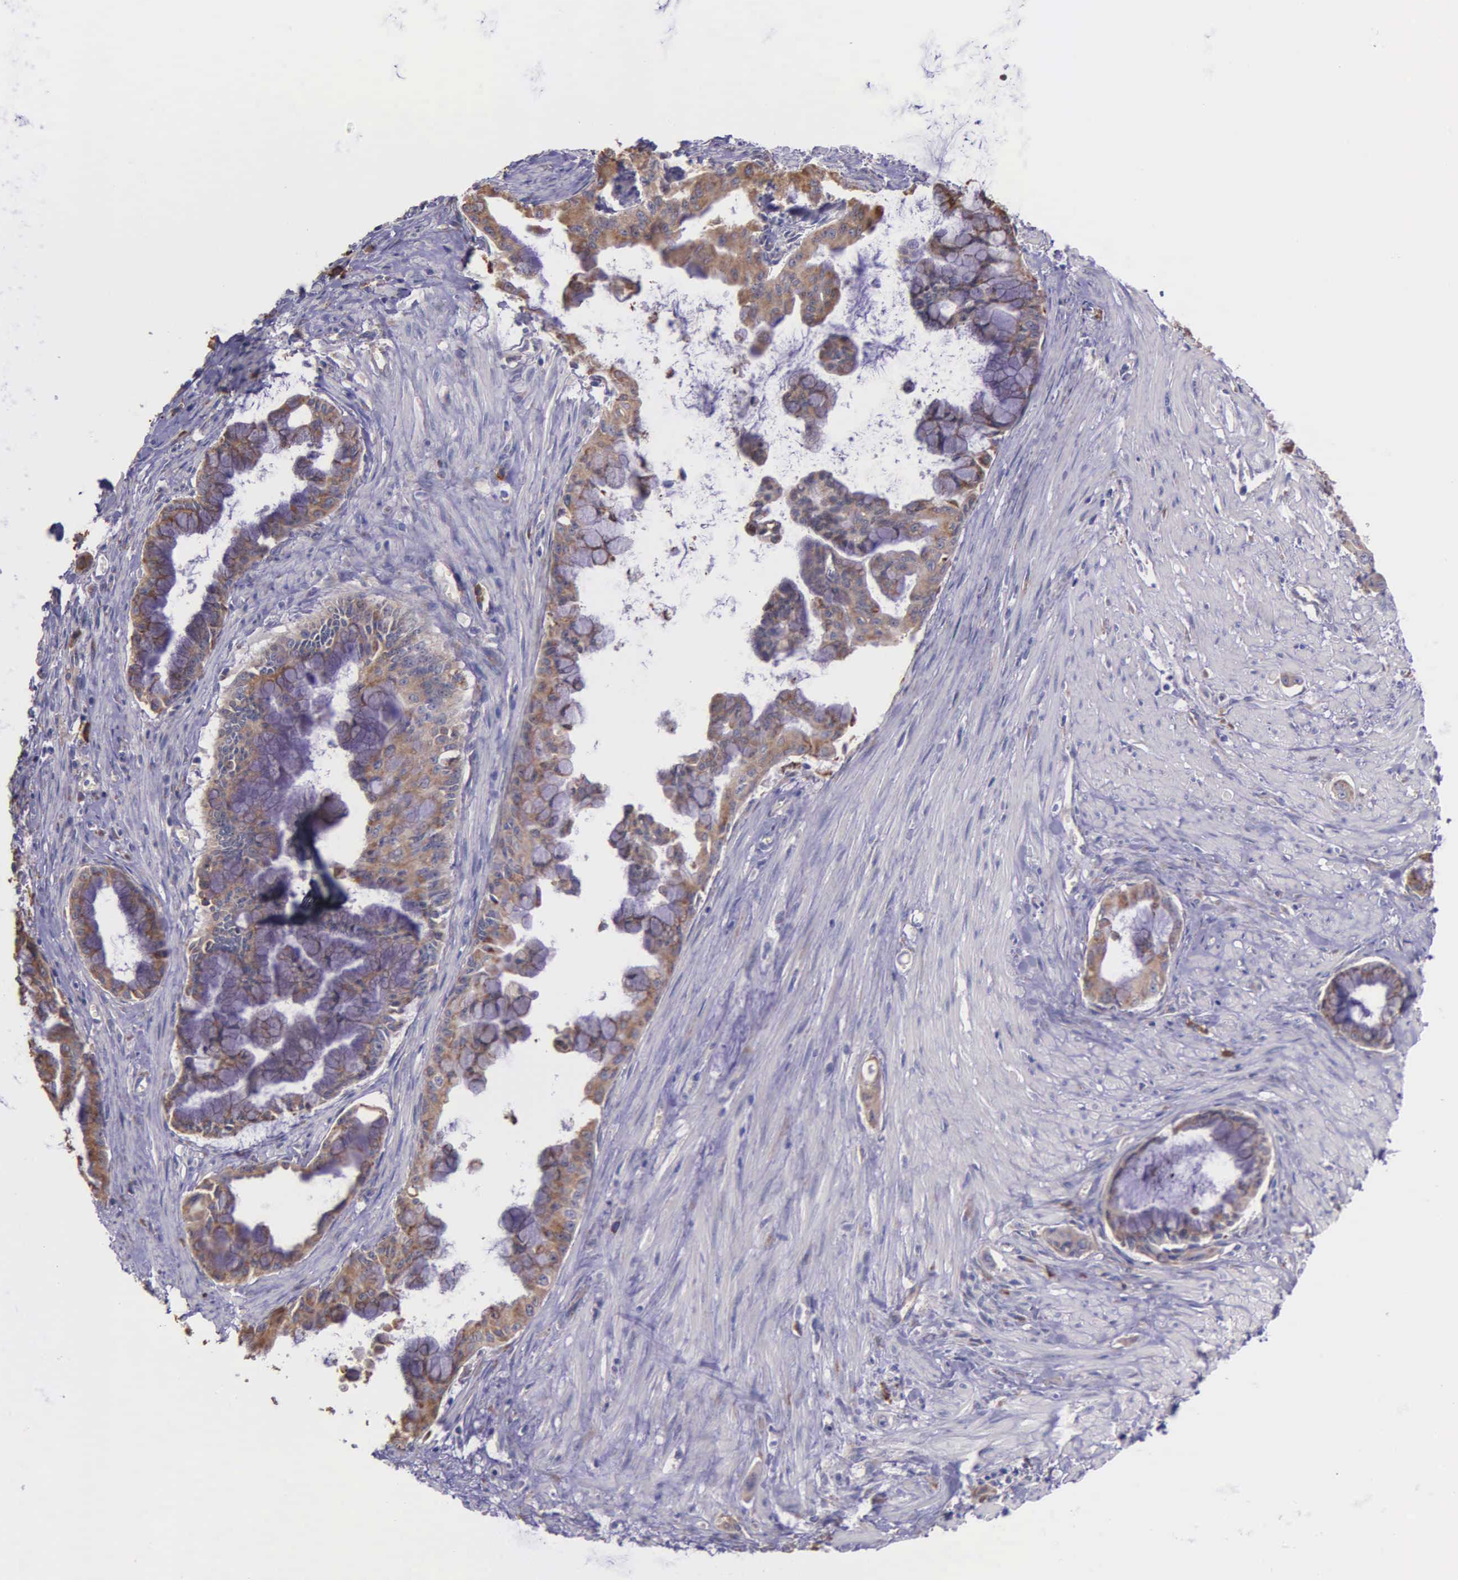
{"staining": {"intensity": "weak", "quantity": ">75%", "location": "cytoplasmic/membranous"}, "tissue": "pancreatic cancer", "cell_type": "Tumor cells", "image_type": "cancer", "snomed": [{"axis": "morphology", "description": "Adenocarcinoma, NOS"}, {"axis": "topography", "description": "Pancreas"}], "caption": "DAB immunohistochemical staining of human pancreatic cancer (adenocarcinoma) exhibits weak cytoplasmic/membranous protein positivity in about >75% of tumor cells.", "gene": "ZC3H12B", "patient": {"sex": "male", "age": 59}}